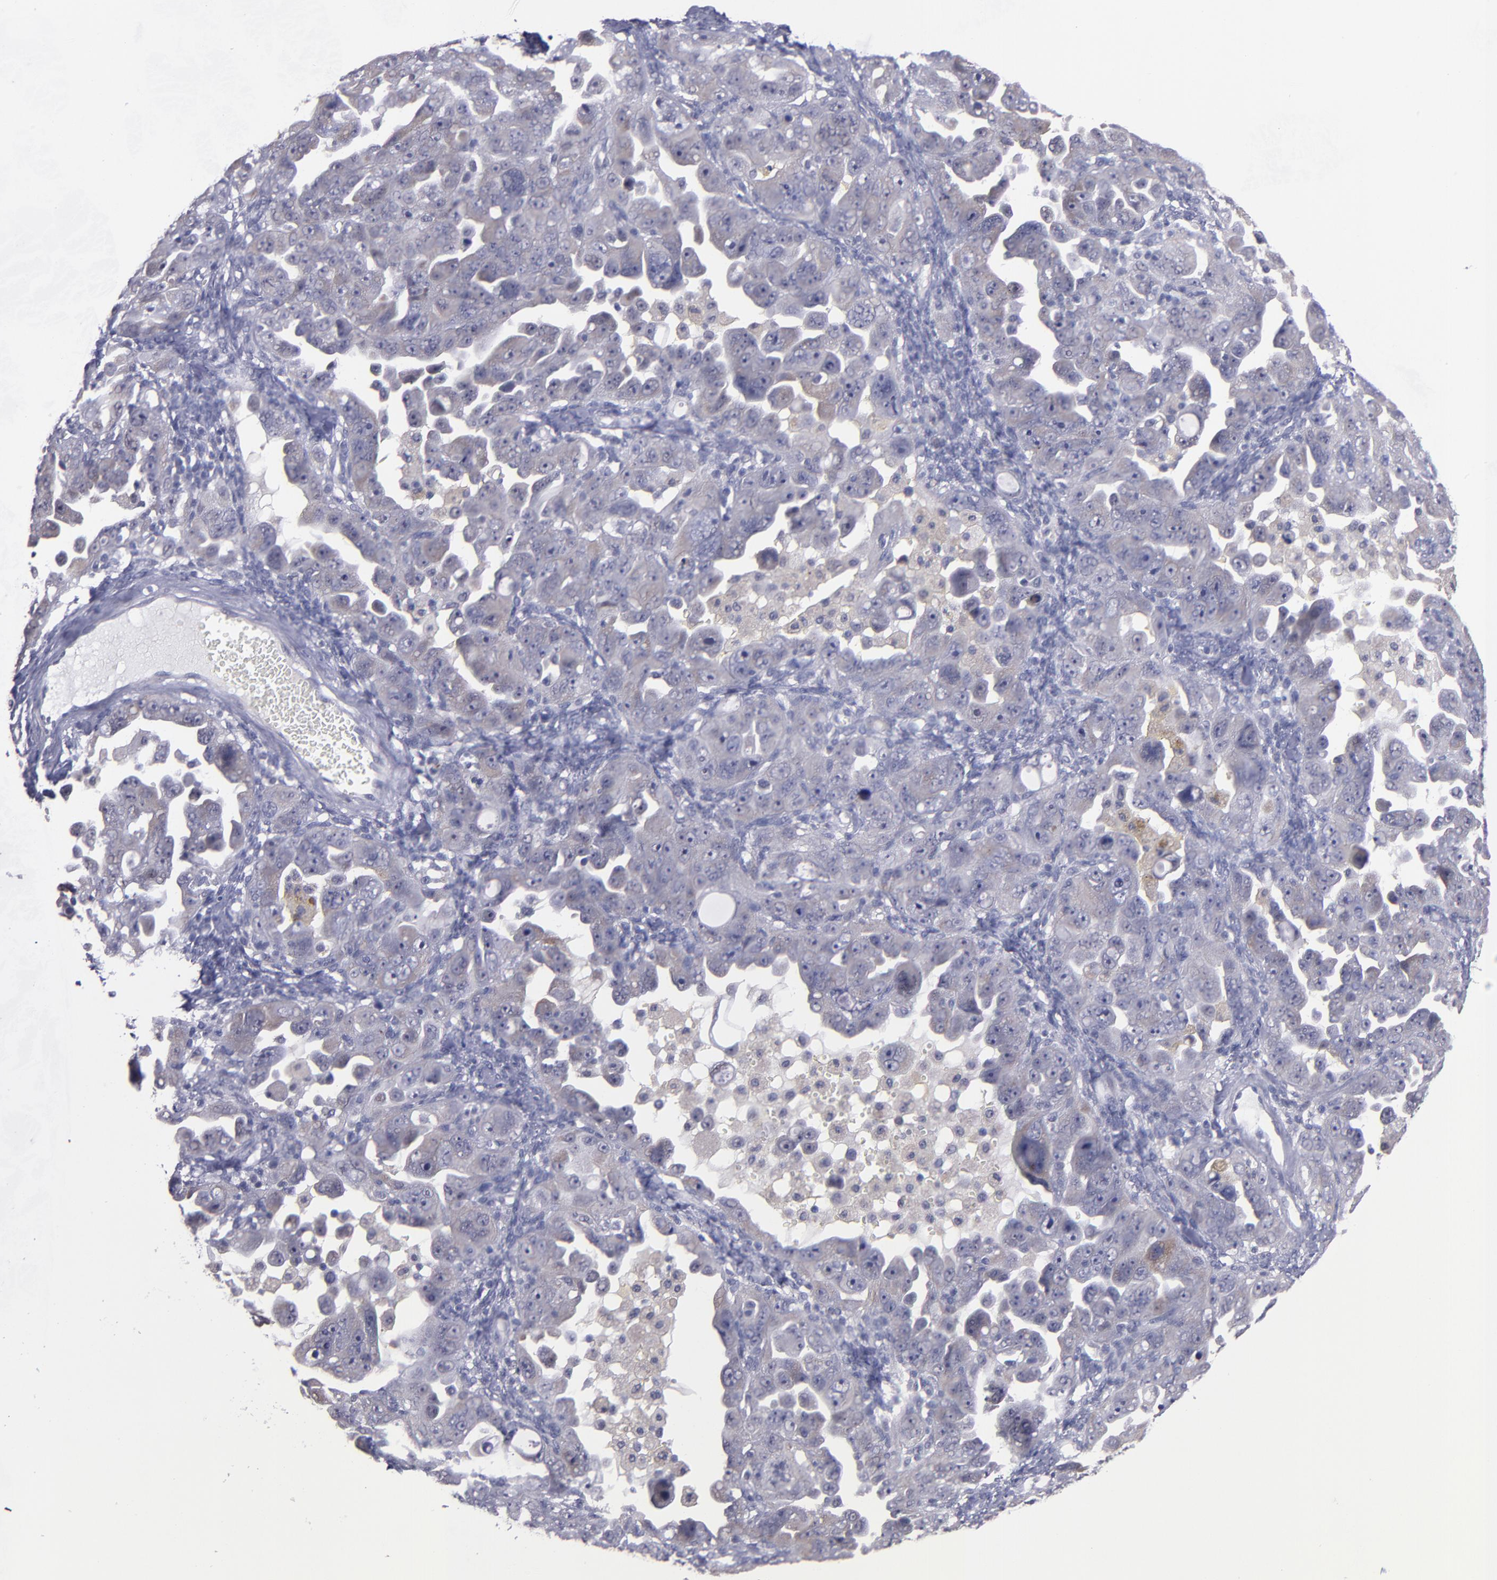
{"staining": {"intensity": "weak", "quantity": "<25%", "location": "cytoplasmic/membranous"}, "tissue": "ovarian cancer", "cell_type": "Tumor cells", "image_type": "cancer", "snomed": [{"axis": "morphology", "description": "Cystadenocarcinoma, serous, NOS"}, {"axis": "topography", "description": "Ovary"}], "caption": "There is no significant positivity in tumor cells of ovarian cancer (serous cystadenocarcinoma).", "gene": "OTUB2", "patient": {"sex": "female", "age": 66}}